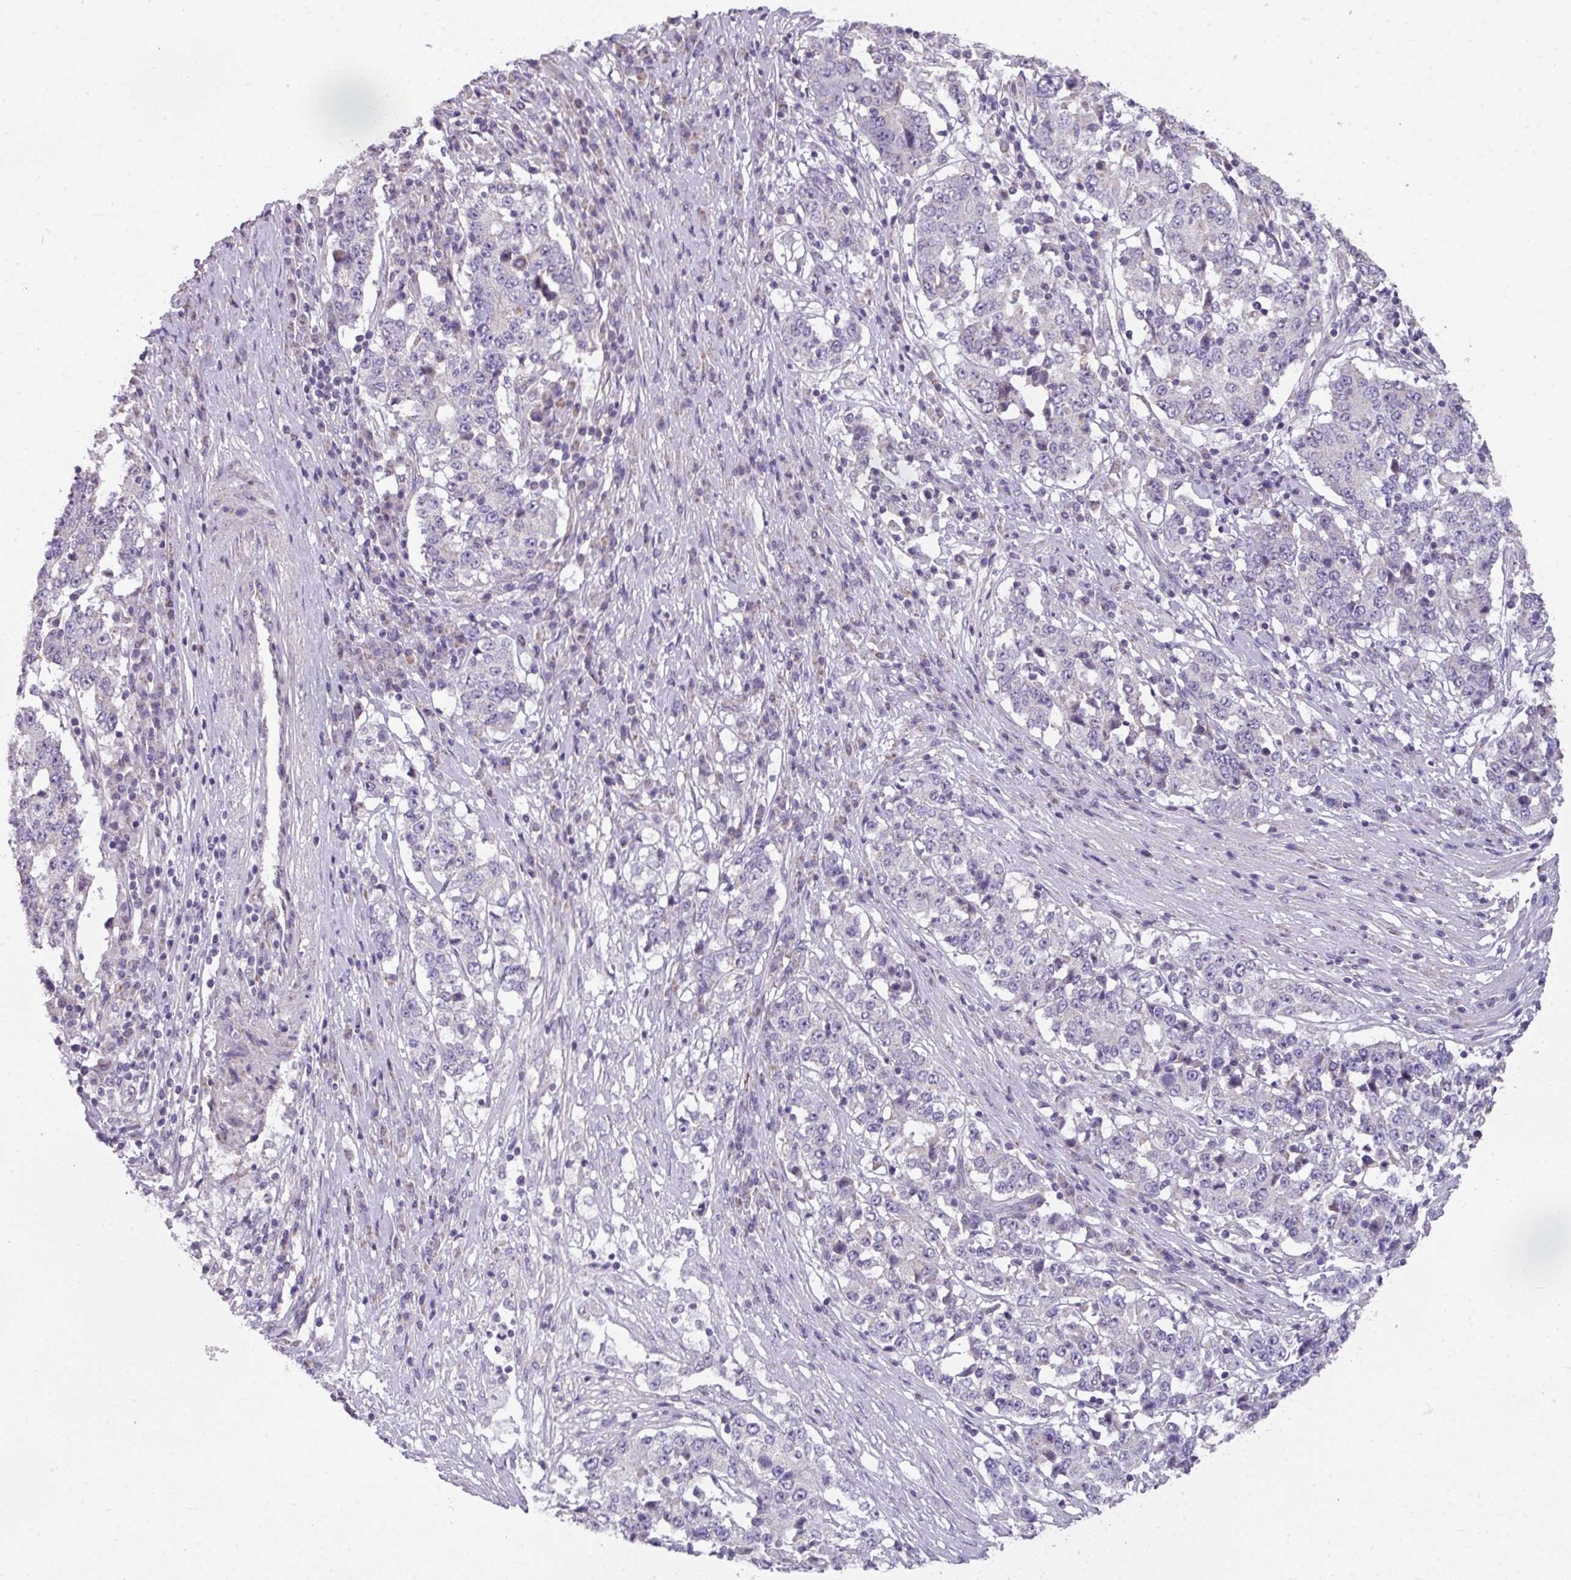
{"staining": {"intensity": "negative", "quantity": "none", "location": "none"}, "tissue": "stomach cancer", "cell_type": "Tumor cells", "image_type": "cancer", "snomed": [{"axis": "morphology", "description": "Adenocarcinoma, NOS"}, {"axis": "topography", "description": "Stomach"}], "caption": "Immunohistochemistry (IHC) image of human stomach cancer (adenocarcinoma) stained for a protein (brown), which shows no staining in tumor cells.", "gene": "PALS2", "patient": {"sex": "male", "age": 59}}